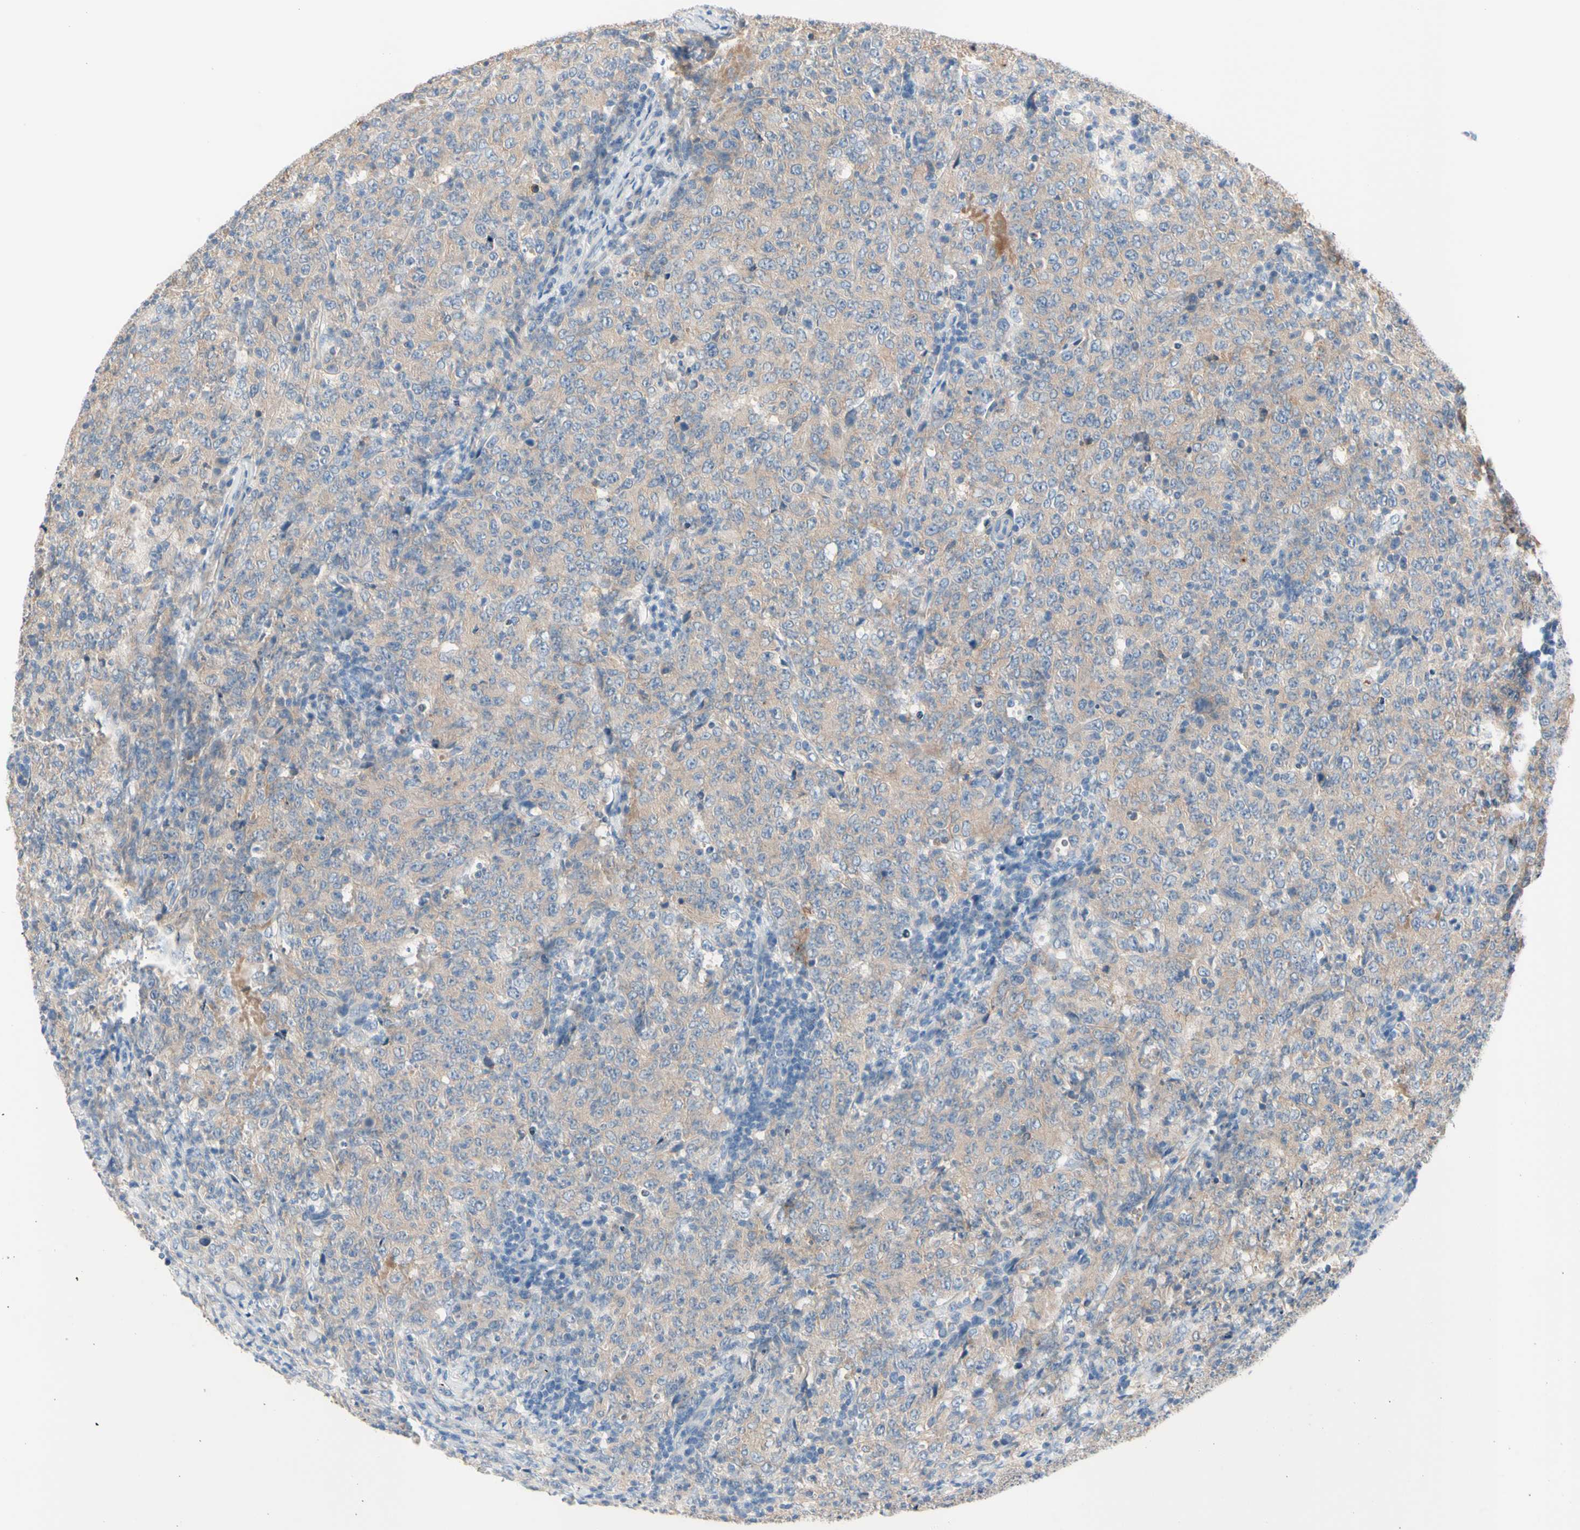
{"staining": {"intensity": "weak", "quantity": "25%-75%", "location": "cytoplasmic/membranous"}, "tissue": "lymphoma", "cell_type": "Tumor cells", "image_type": "cancer", "snomed": [{"axis": "morphology", "description": "Malignant lymphoma, non-Hodgkin's type, High grade"}, {"axis": "topography", "description": "Tonsil"}], "caption": "High-grade malignant lymphoma, non-Hodgkin's type tissue reveals weak cytoplasmic/membranous expression in approximately 25%-75% of tumor cells Using DAB (brown) and hematoxylin (blue) stains, captured at high magnification using brightfield microscopy.", "gene": "MARK1", "patient": {"sex": "female", "age": 36}}